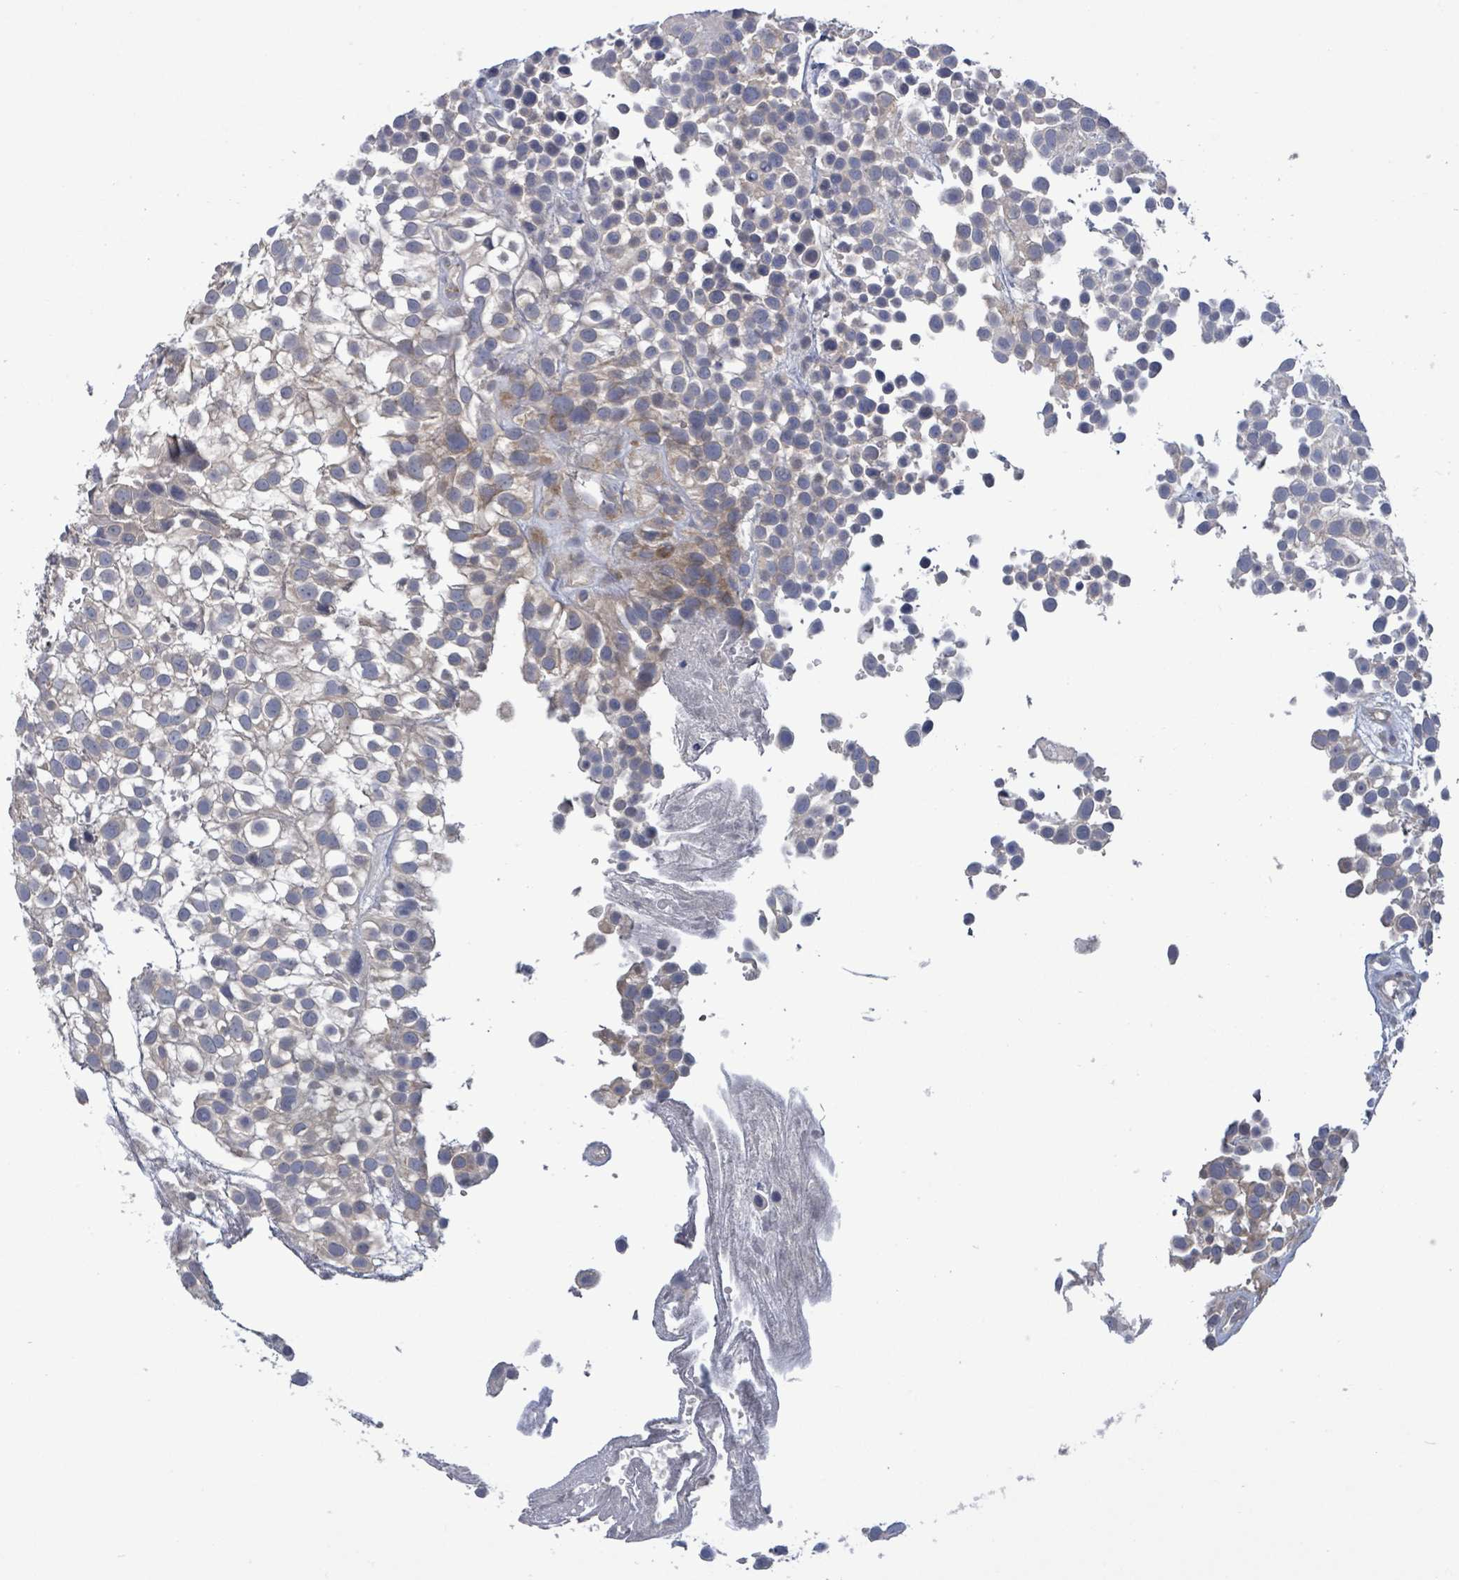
{"staining": {"intensity": "weak", "quantity": "<25%", "location": "cytoplasmic/membranous"}, "tissue": "urothelial cancer", "cell_type": "Tumor cells", "image_type": "cancer", "snomed": [{"axis": "morphology", "description": "Urothelial carcinoma, High grade"}, {"axis": "topography", "description": "Urinary bladder"}], "caption": "Immunohistochemical staining of urothelial cancer demonstrates no significant expression in tumor cells. Nuclei are stained in blue.", "gene": "SERPINE3", "patient": {"sex": "male", "age": 56}}